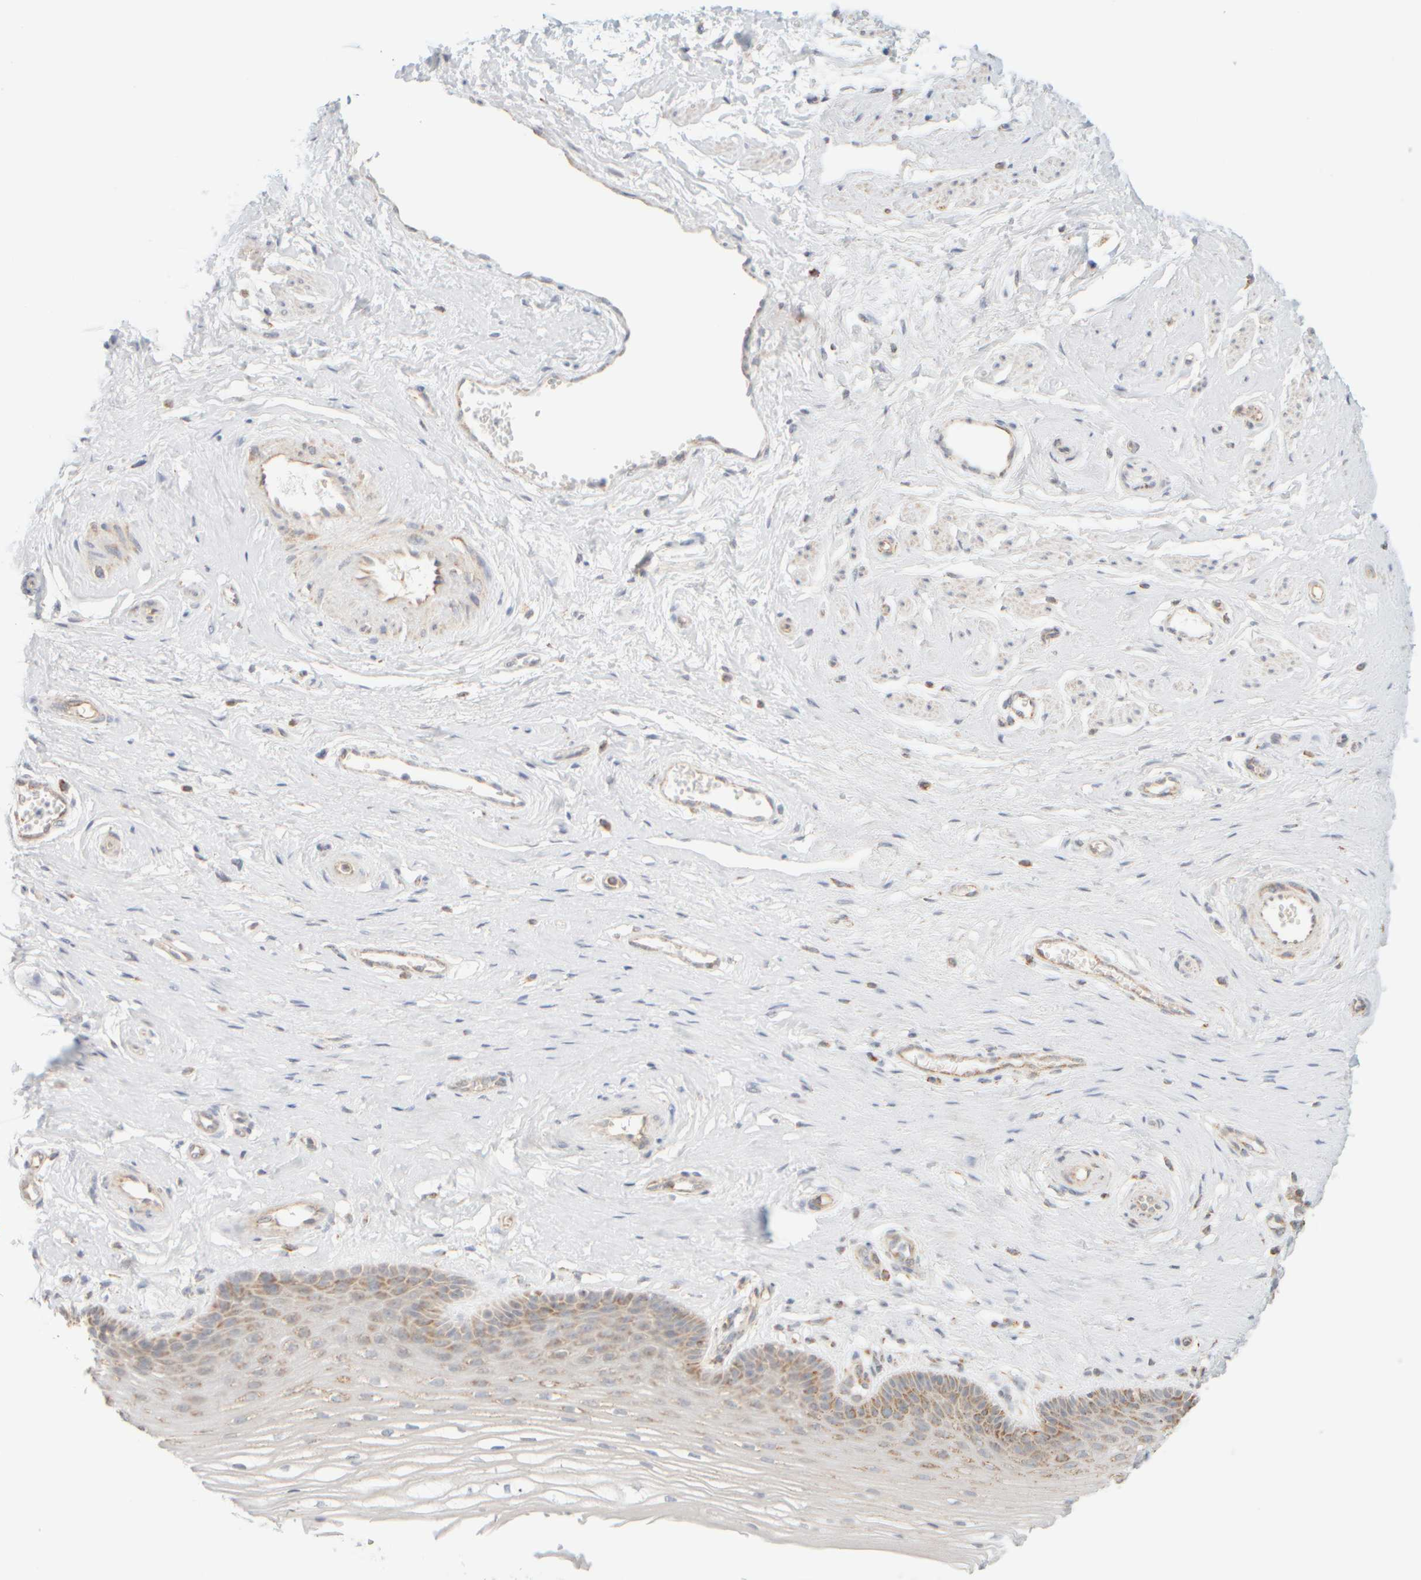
{"staining": {"intensity": "weak", "quantity": "25%-75%", "location": "cytoplasmic/membranous"}, "tissue": "vagina", "cell_type": "Squamous epithelial cells", "image_type": "normal", "snomed": [{"axis": "morphology", "description": "Normal tissue, NOS"}, {"axis": "topography", "description": "Vagina"}], "caption": "Protein analysis of unremarkable vagina shows weak cytoplasmic/membranous positivity in approximately 25%-75% of squamous epithelial cells. The protein of interest is stained brown, and the nuclei are stained in blue (DAB IHC with brightfield microscopy, high magnification).", "gene": "APBB2", "patient": {"sex": "female", "age": 46}}